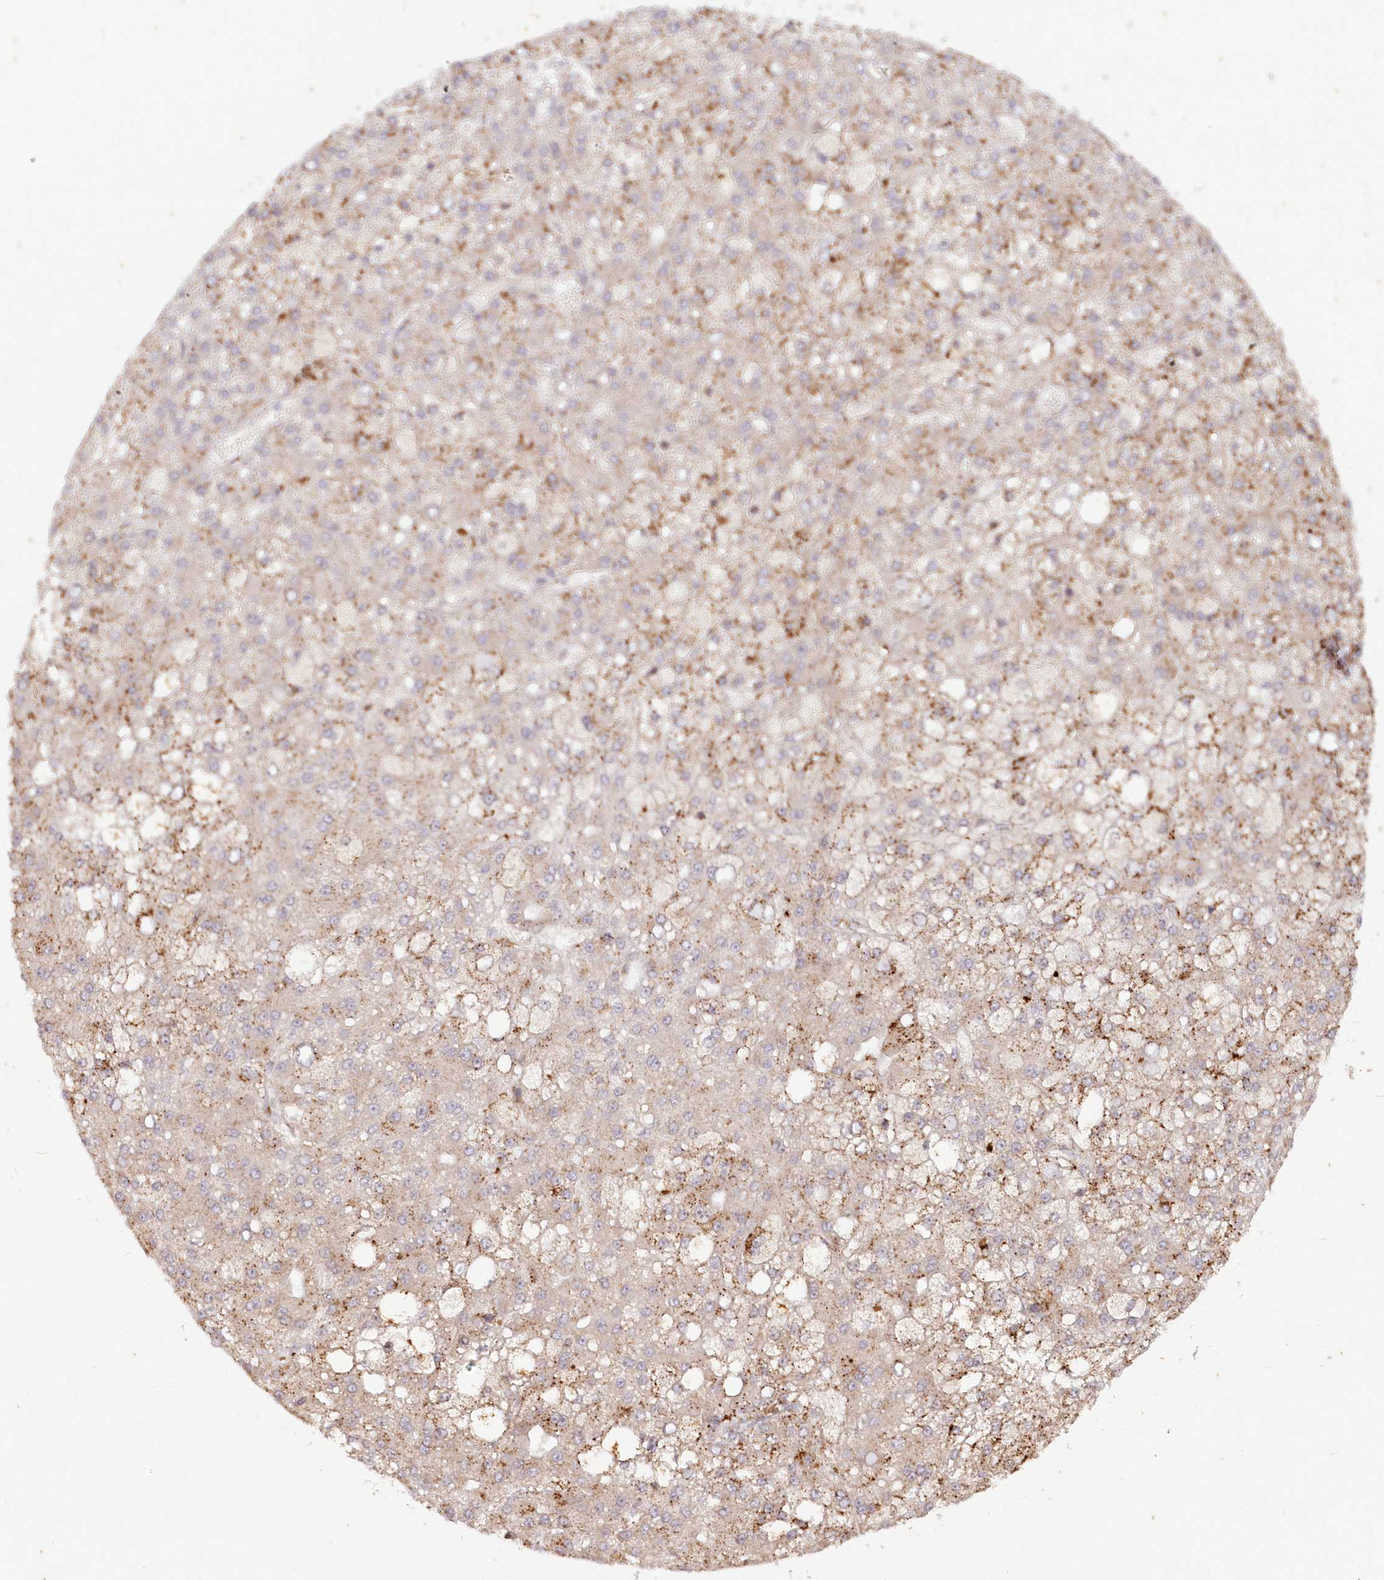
{"staining": {"intensity": "moderate", "quantity": "25%-75%", "location": "cytoplasmic/membranous"}, "tissue": "liver cancer", "cell_type": "Tumor cells", "image_type": "cancer", "snomed": [{"axis": "morphology", "description": "Carcinoma, Hepatocellular, NOS"}, {"axis": "topography", "description": "Liver"}], "caption": "Approximately 25%-75% of tumor cells in liver cancer reveal moderate cytoplasmic/membranous protein expression as visualized by brown immunohistochemical staining.", "gene": "MTMR3", "patient": {"sex": "male", "age": 67}}